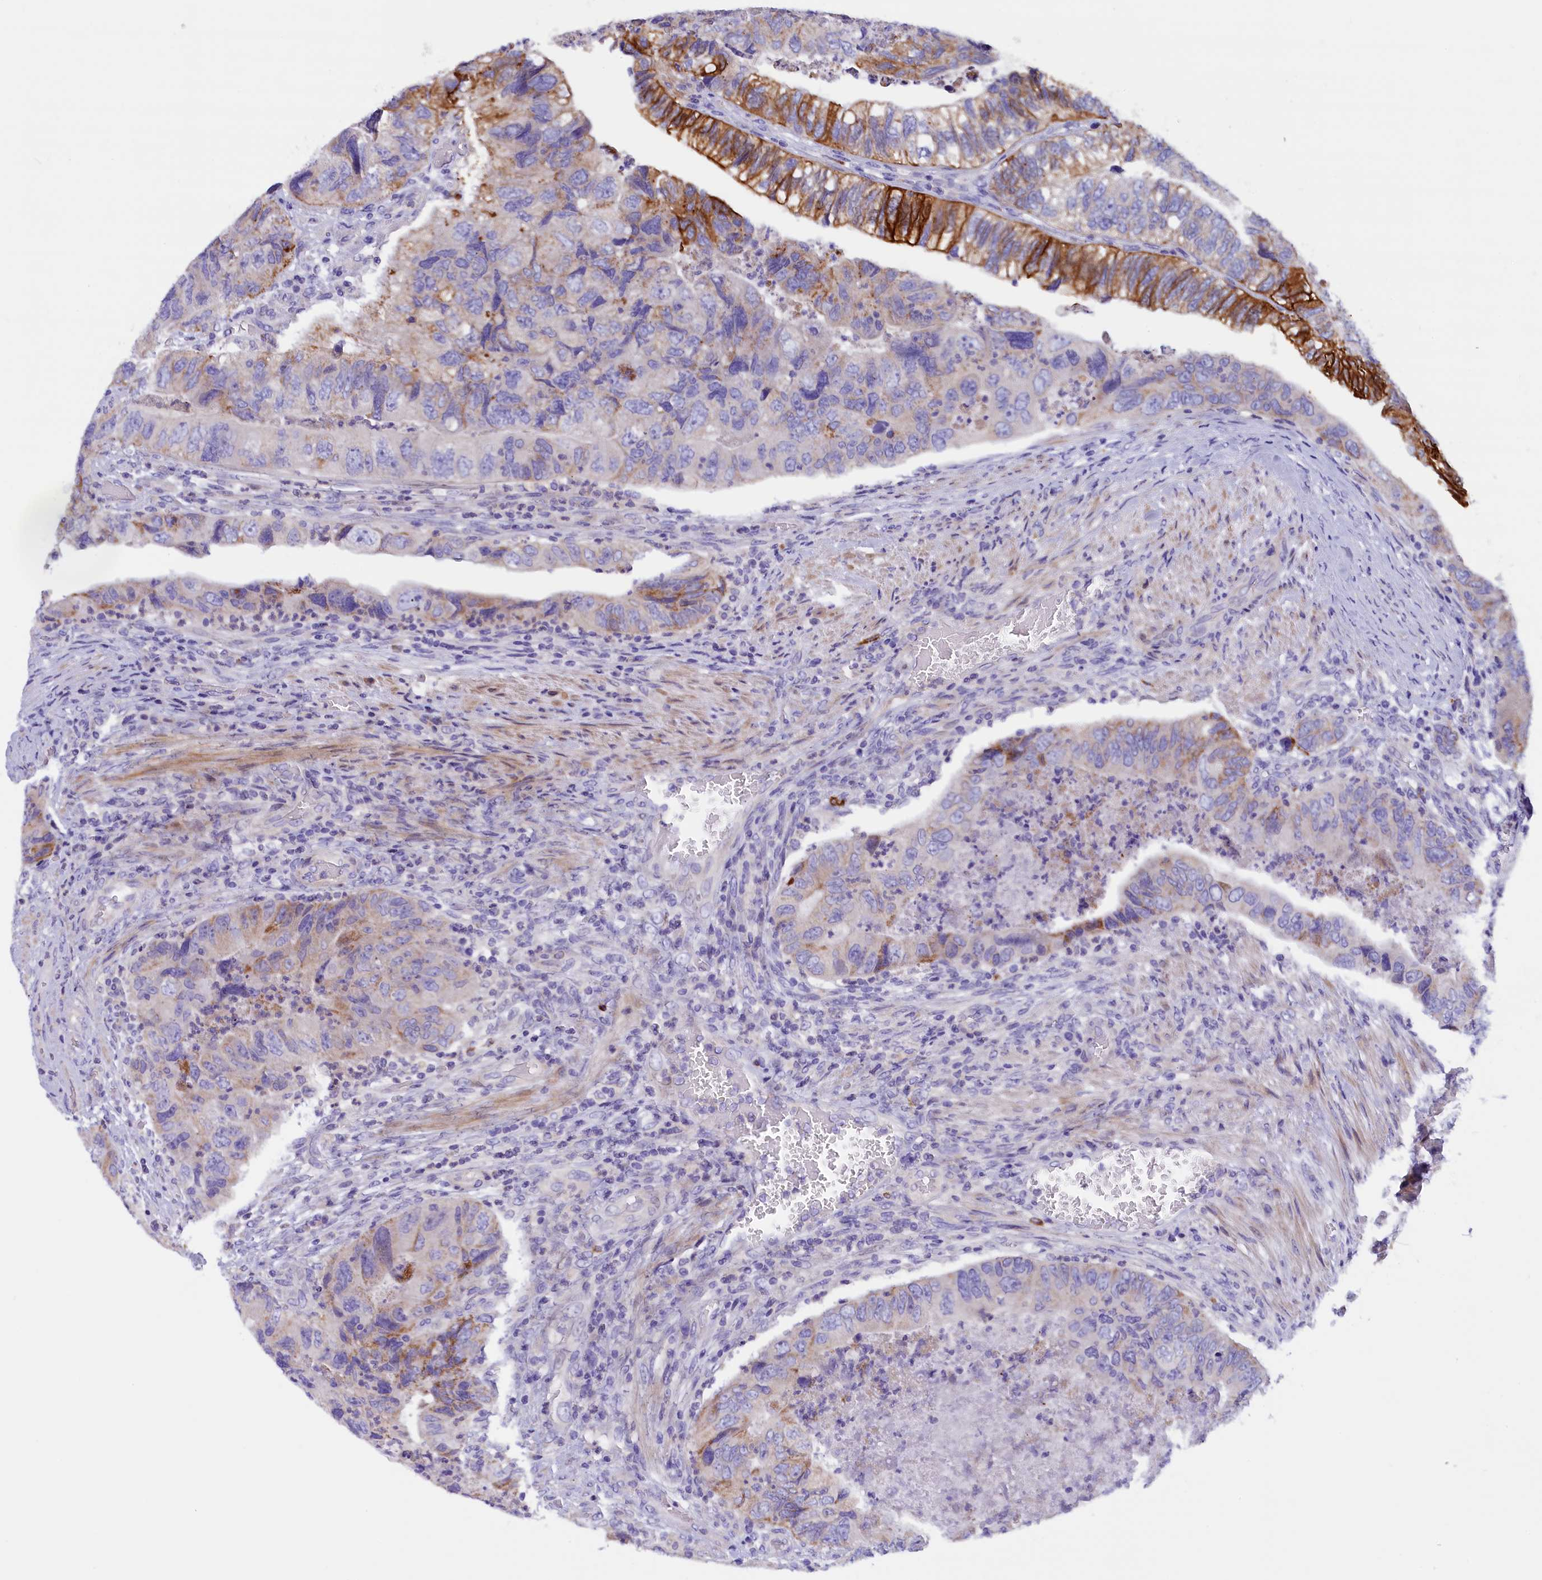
{"staining": {"intensity": "strong", "quantity": "<25%", "location": "cytoplasmic/membranous"}, "tissue": "colorectal cancer", "cell_type": "Tumor cells", "image_type": "cancer", "snomed": [{"axis": "morphology", "description": "Adenocarcinoma, NOS"}, {"axis": "topography", "description": "Rectum"}], "caption": "Immunohistochemical staining of colorectal cancer (adenocarcinoma) demonstrates strong cytoplasmic/membranous protein positivity in approximately <25% of tumor cells. (Brightfield microscopy of DAB IHC at high magnification).", "gene": "RTTN", "patient": {"sex": "male", "age": 63}}